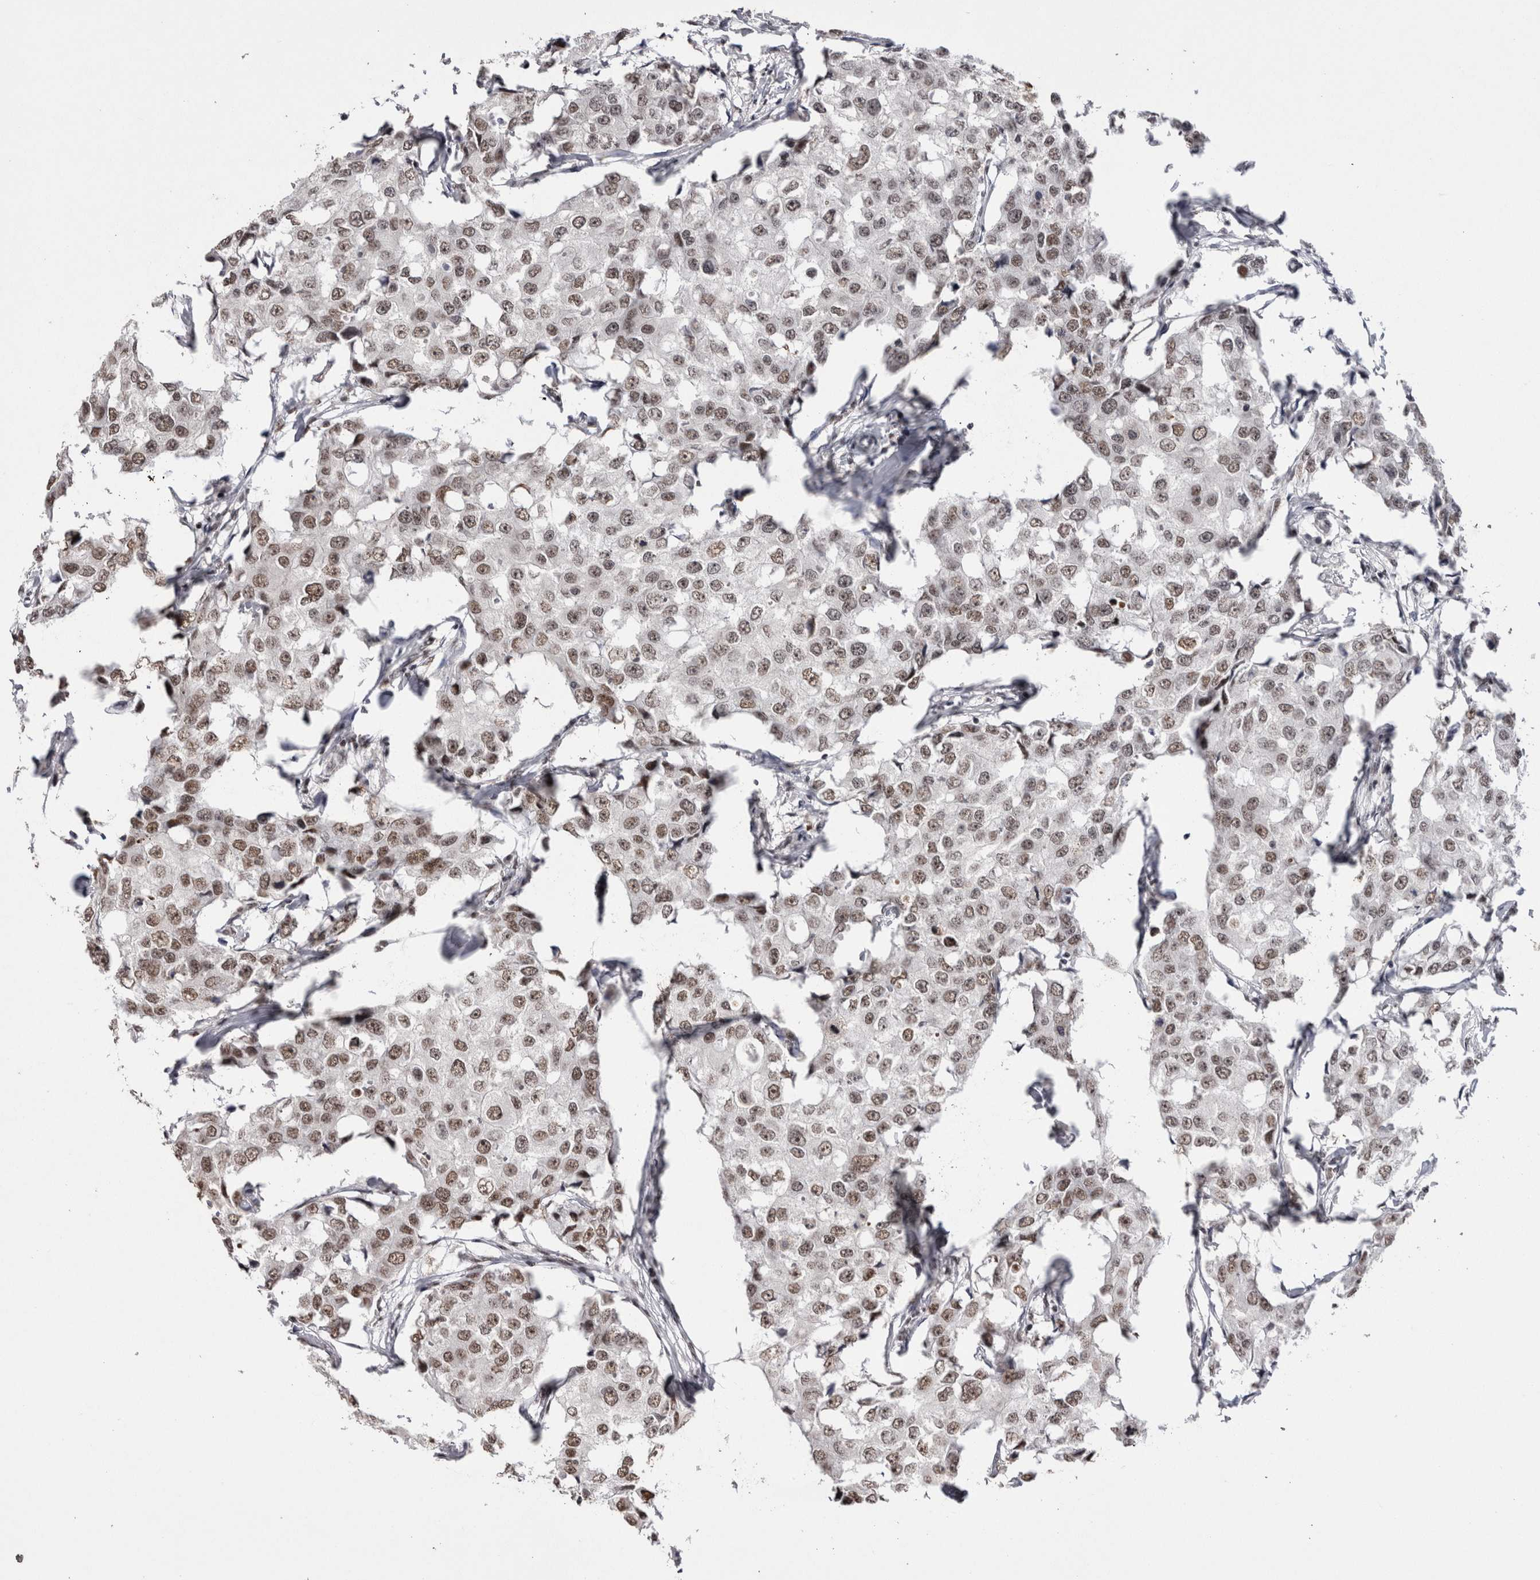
{"staining": {"intensity": "strong", "quantity": ">75%", "location": "nuclear"}, "tissue": "breast cancer", "cell_type": "Tumor cells", "image_type": "cancer", "snomed": [{"axis": "morphology", "description": "Duct carcinoma"}, {"axis": "topography", "description": "Breast"}], "caption": "Protein expression analysis of infiltrating ductal carcinoma (breast) displays strong nuclear staining in about >75% of tumor cells.", "gene": "SMC1A", "patient": {"sex": "female", "age": 27}}